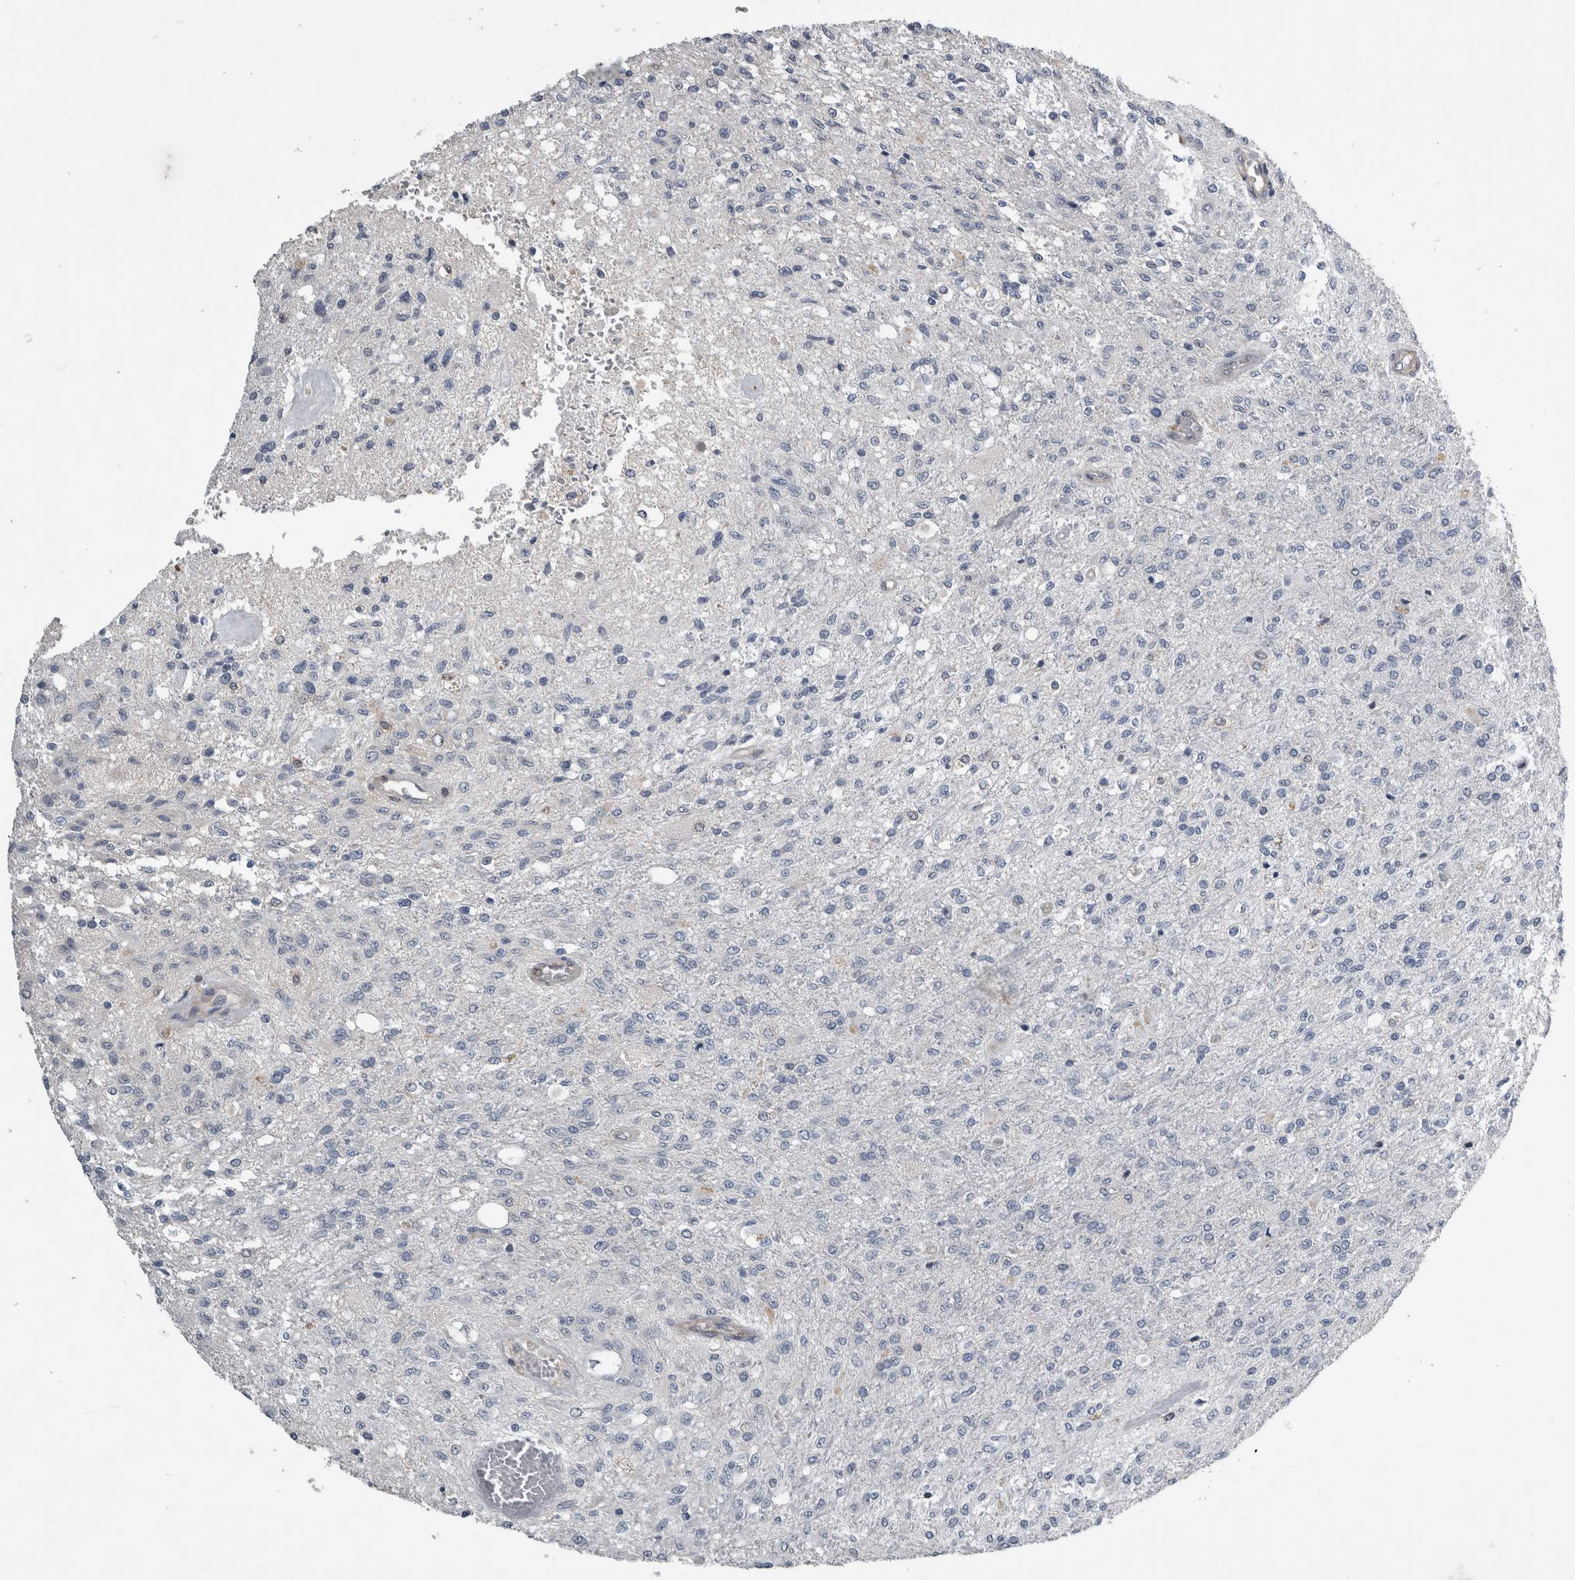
{"staining": {"intensity": "negative", "quantity": "none", "location": "none"}, "tissue": "glioma", "cell_type": "Tumor cells", "image_type": "cancer", "snomed": [{"axis": "morphology", "description": "Normal tissue, NOS"}, {"axis": "morphology", "description": "Glioma, malignant, High grade"}, {"axis": "topography", "description": "Cerebral cortex"}], "caption": "Immunohistochemical staining of human glioma exhibits no significant positivity in tumor cells.", "gene": "NAPRT", "patient": {"sex": "male", "age": 77}}